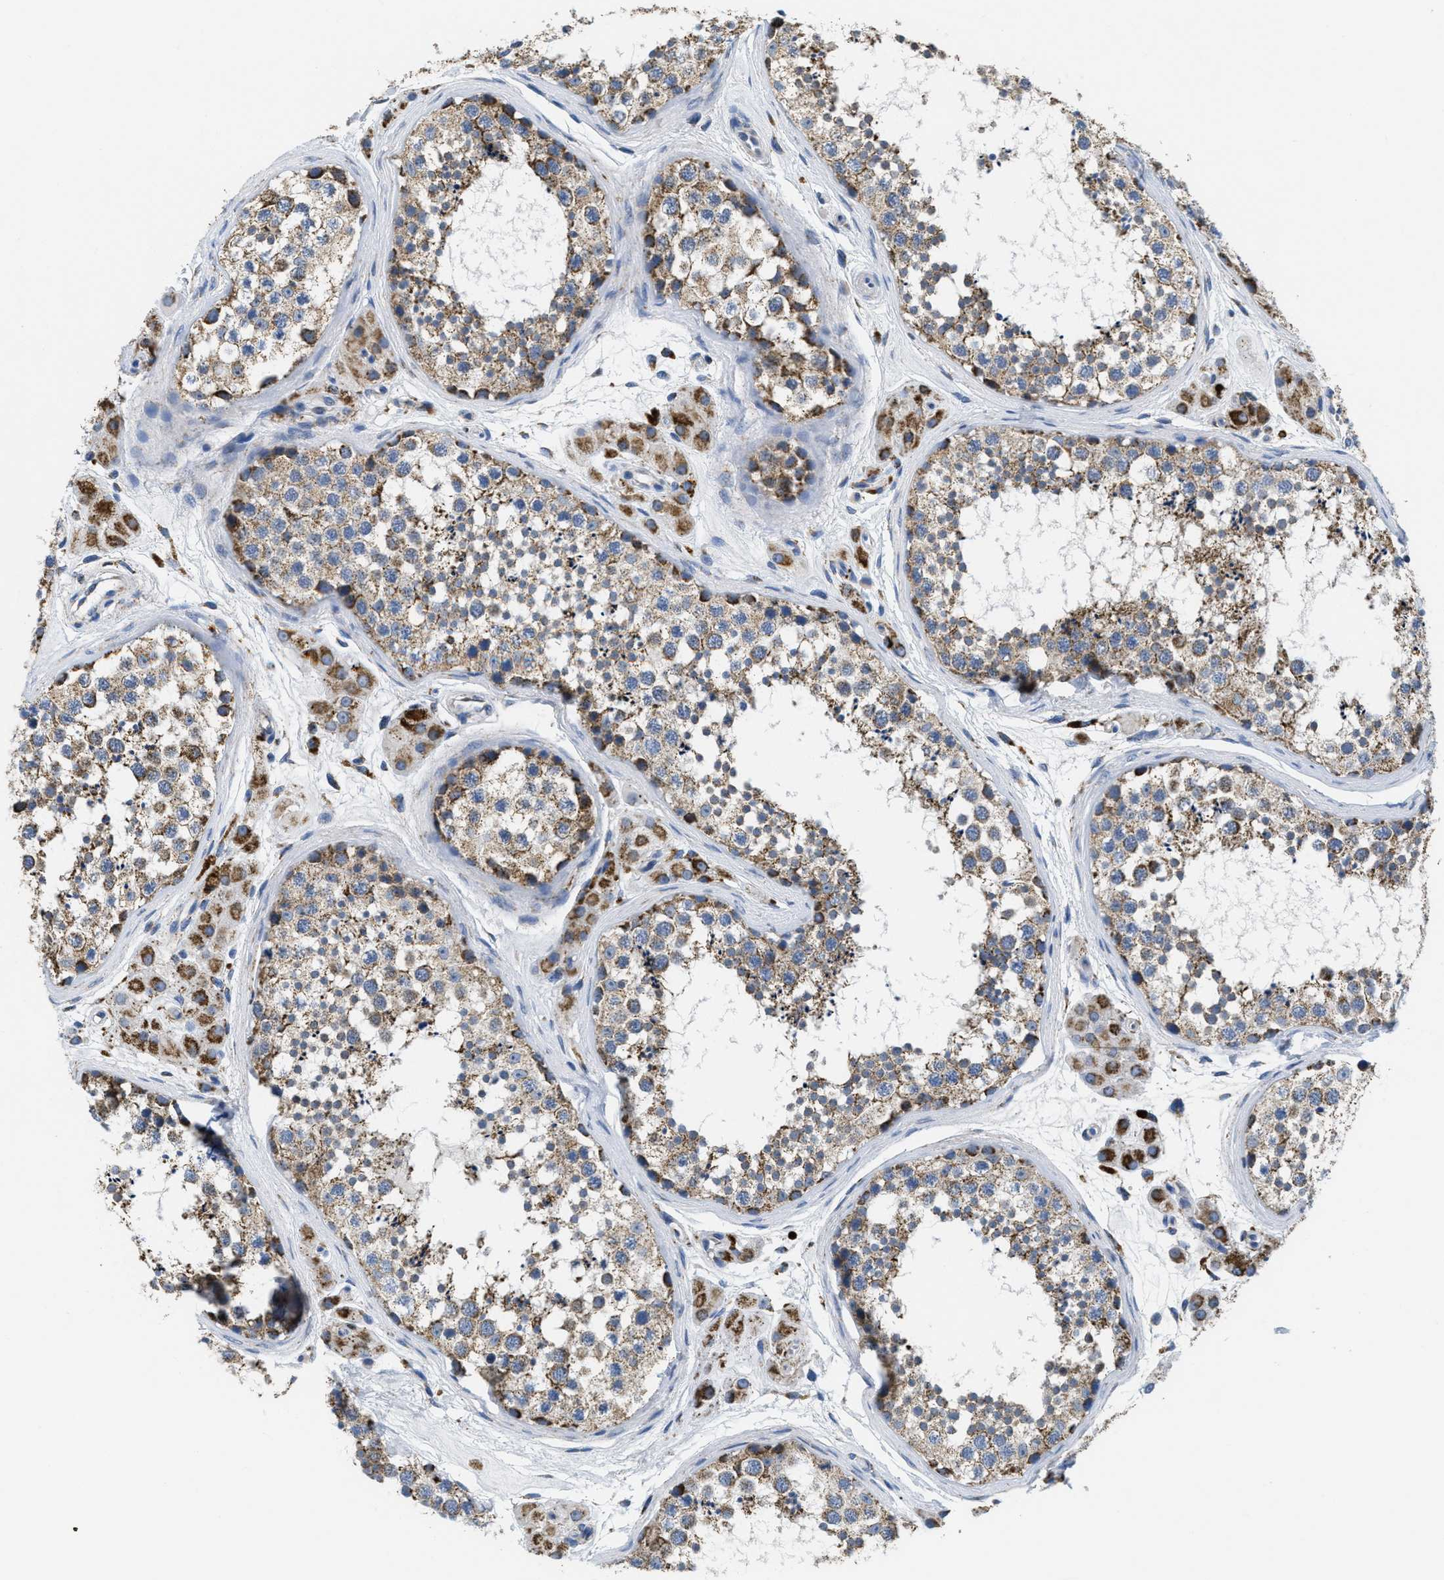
{"staining": {"intensity": "moderate", "quantity": ">75%", "location": "cytoplasmic/membranous"}, "tissue": "testis", "cell_type": "Cells in seminiferous ducts", "image_type": "normal", "snomed": [{"axis": "morphology", "description": "Normal tissue, NOS"}, {"axis": "topography", "description": "Testis"}], "caption": "A high-resolution photomicrograph shows immunohistochemistry (IHC) staining of normal testis, which displays moderate cytoplasmic/membranous expression in about >75% of cells in seminiferous ducts.", "gene": "KCNJ5", "patient": {"sex": "male", "age": 56}}